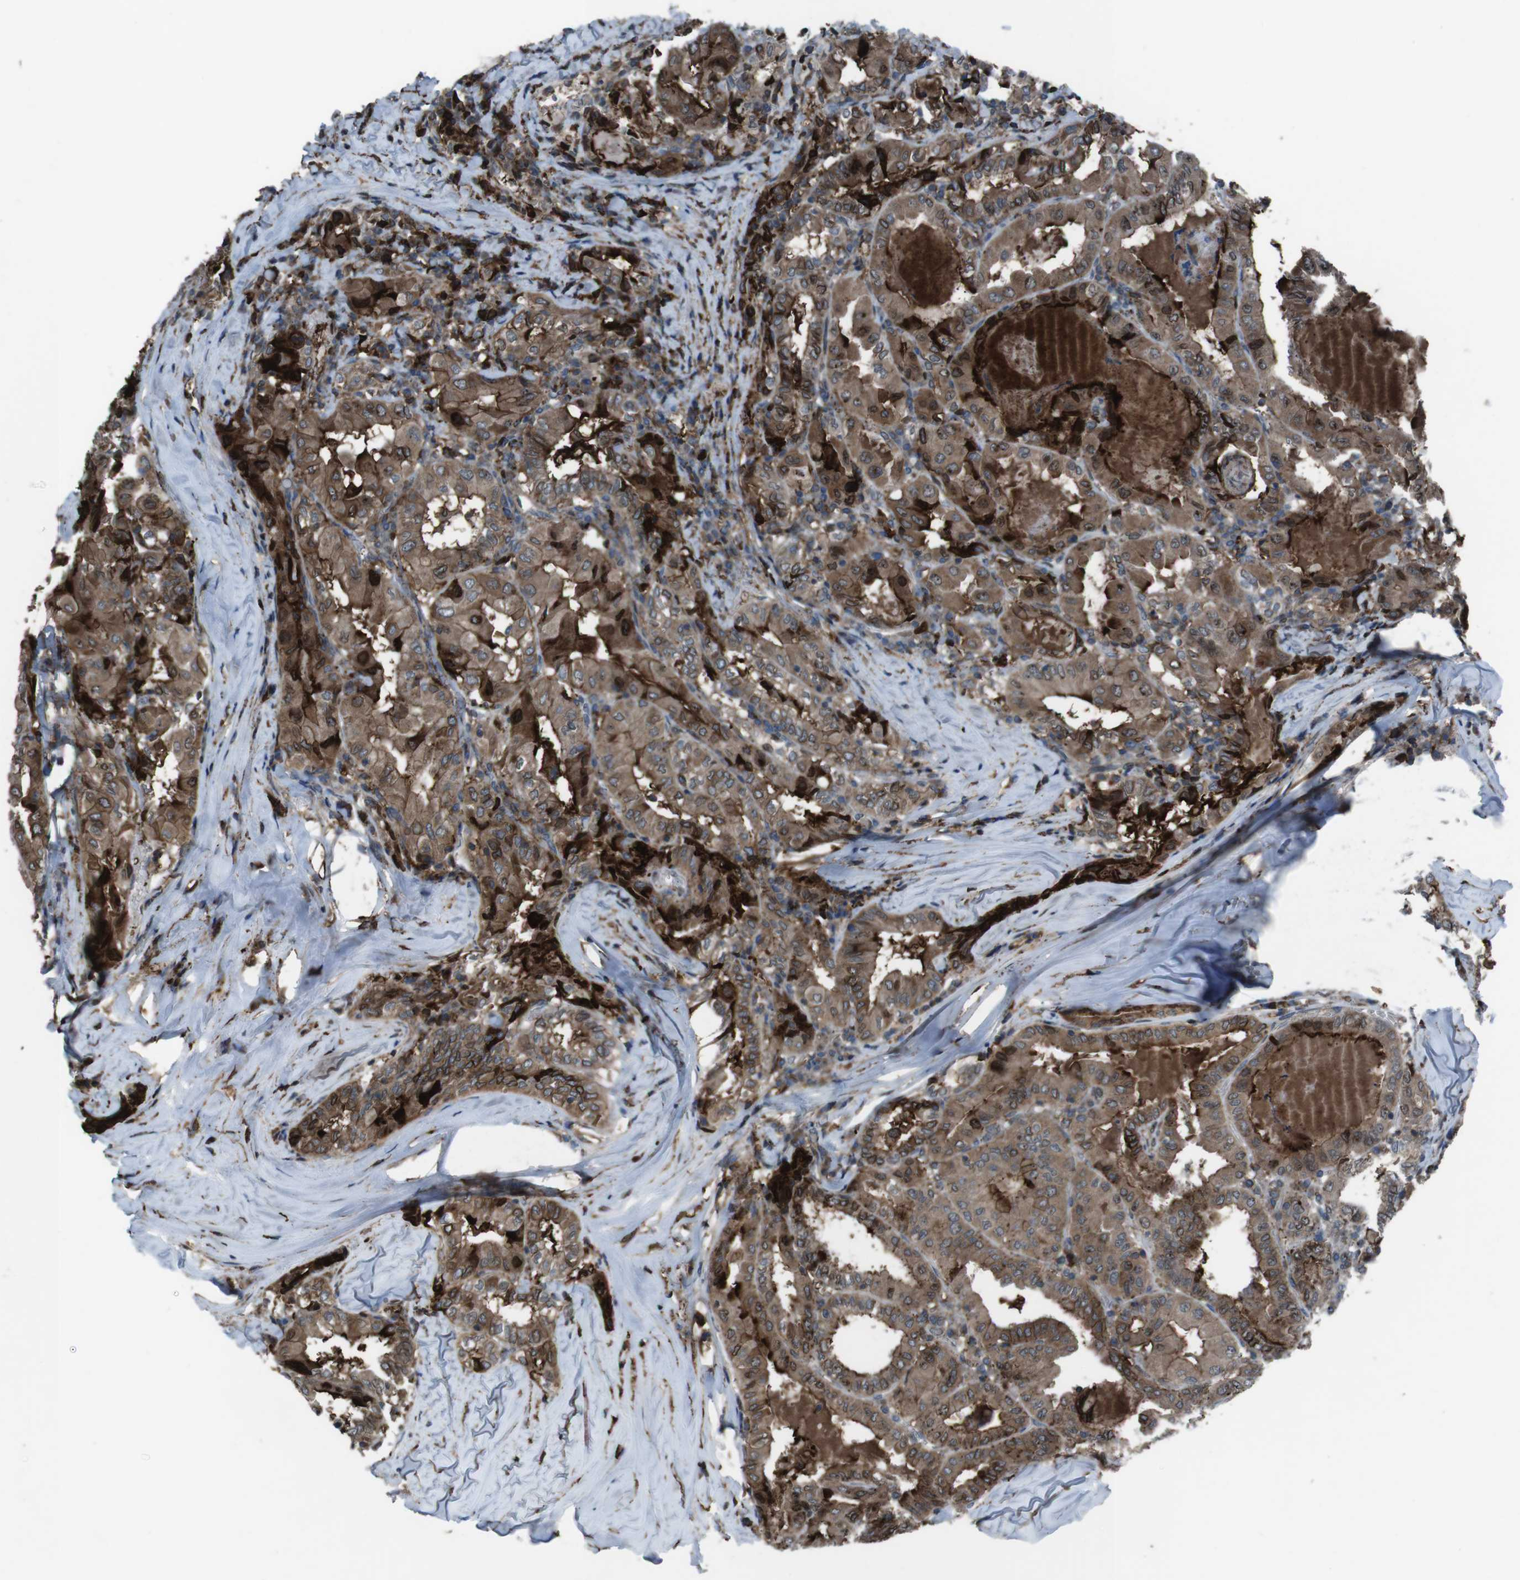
{"staining": {"intensity": "strong", "quantity": ">75%", "location": "cytoplasmic/membranous"}, "tissue": "thyroid cancer", "cell_type": "Tumor cells", "image_type": "cancer", "snomed": [{"axis": "morphology", "description": "Papillary adenocarcinoma, NOS"}, {"axis": "topography", "description": "Thyroid gland"}], "caption": "A photomicrograph showing strong cytoplasmic/membranous positivity in approximately >75% of tumor cells in papillary adenocarcinoma (thyroid), as visualized by brown immunohistochemical staining.", "gene": "GDF10", "patient": {"sex": "female", "age": 42}}